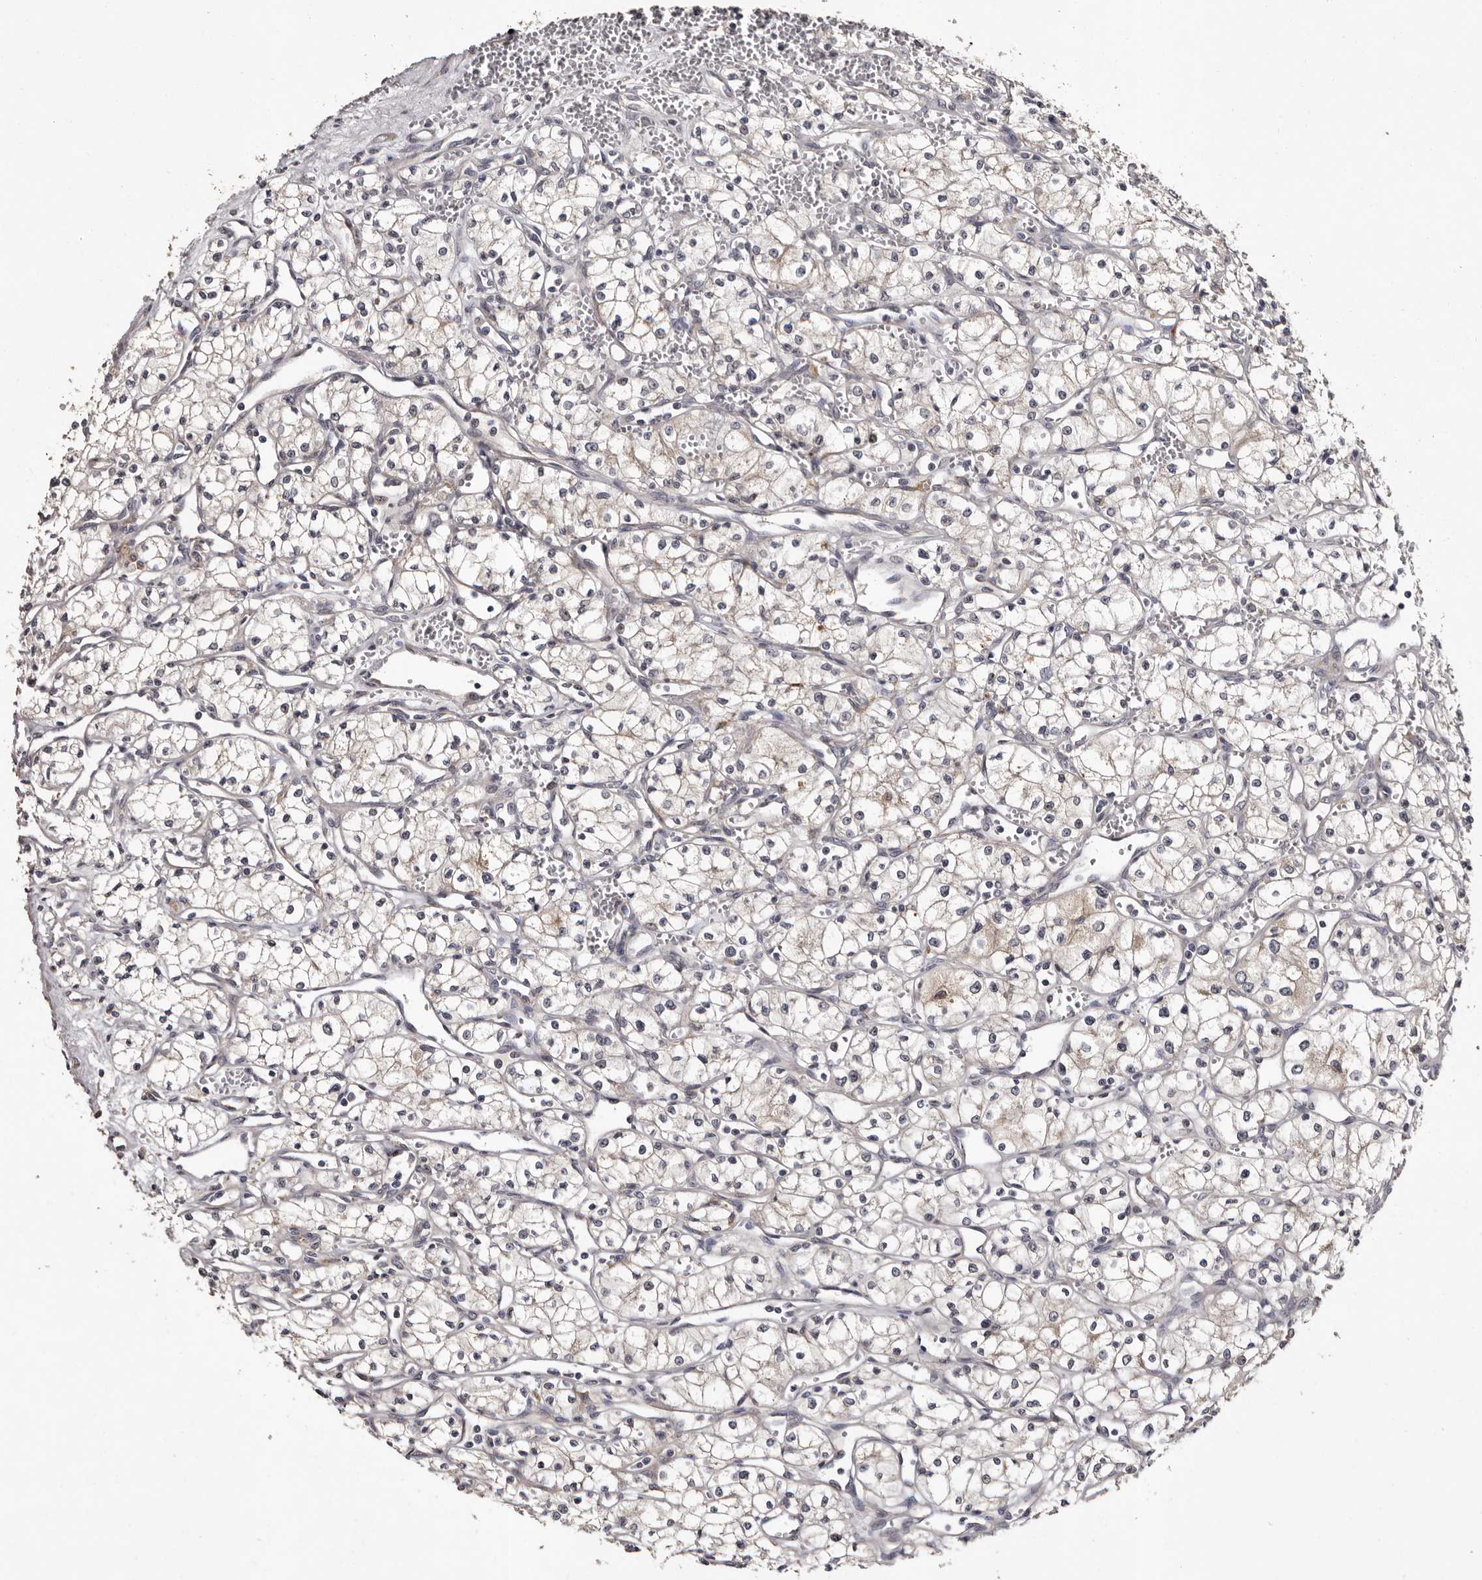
{"staining": {"intensity": "weak", "quantity": "<25%", "location": "cytoplasmic/membranous"}, "tissue": "renal cancer", "cell_type": "Tumor cells", "image_type": "cancer", "snomed": [{"axis": "morphology", "description": "Adenocarcinoma, NOS"}, {"axis": "topography", "description": "Kidney"}], "caption": "This is an immunohistochemistry (IHC) histopathology image of renal cancer (adenocarcinoma). There is no staining in tumor cells.", "gene": "FAM91A1", "patient": {"sex": "male", "age": 59}}